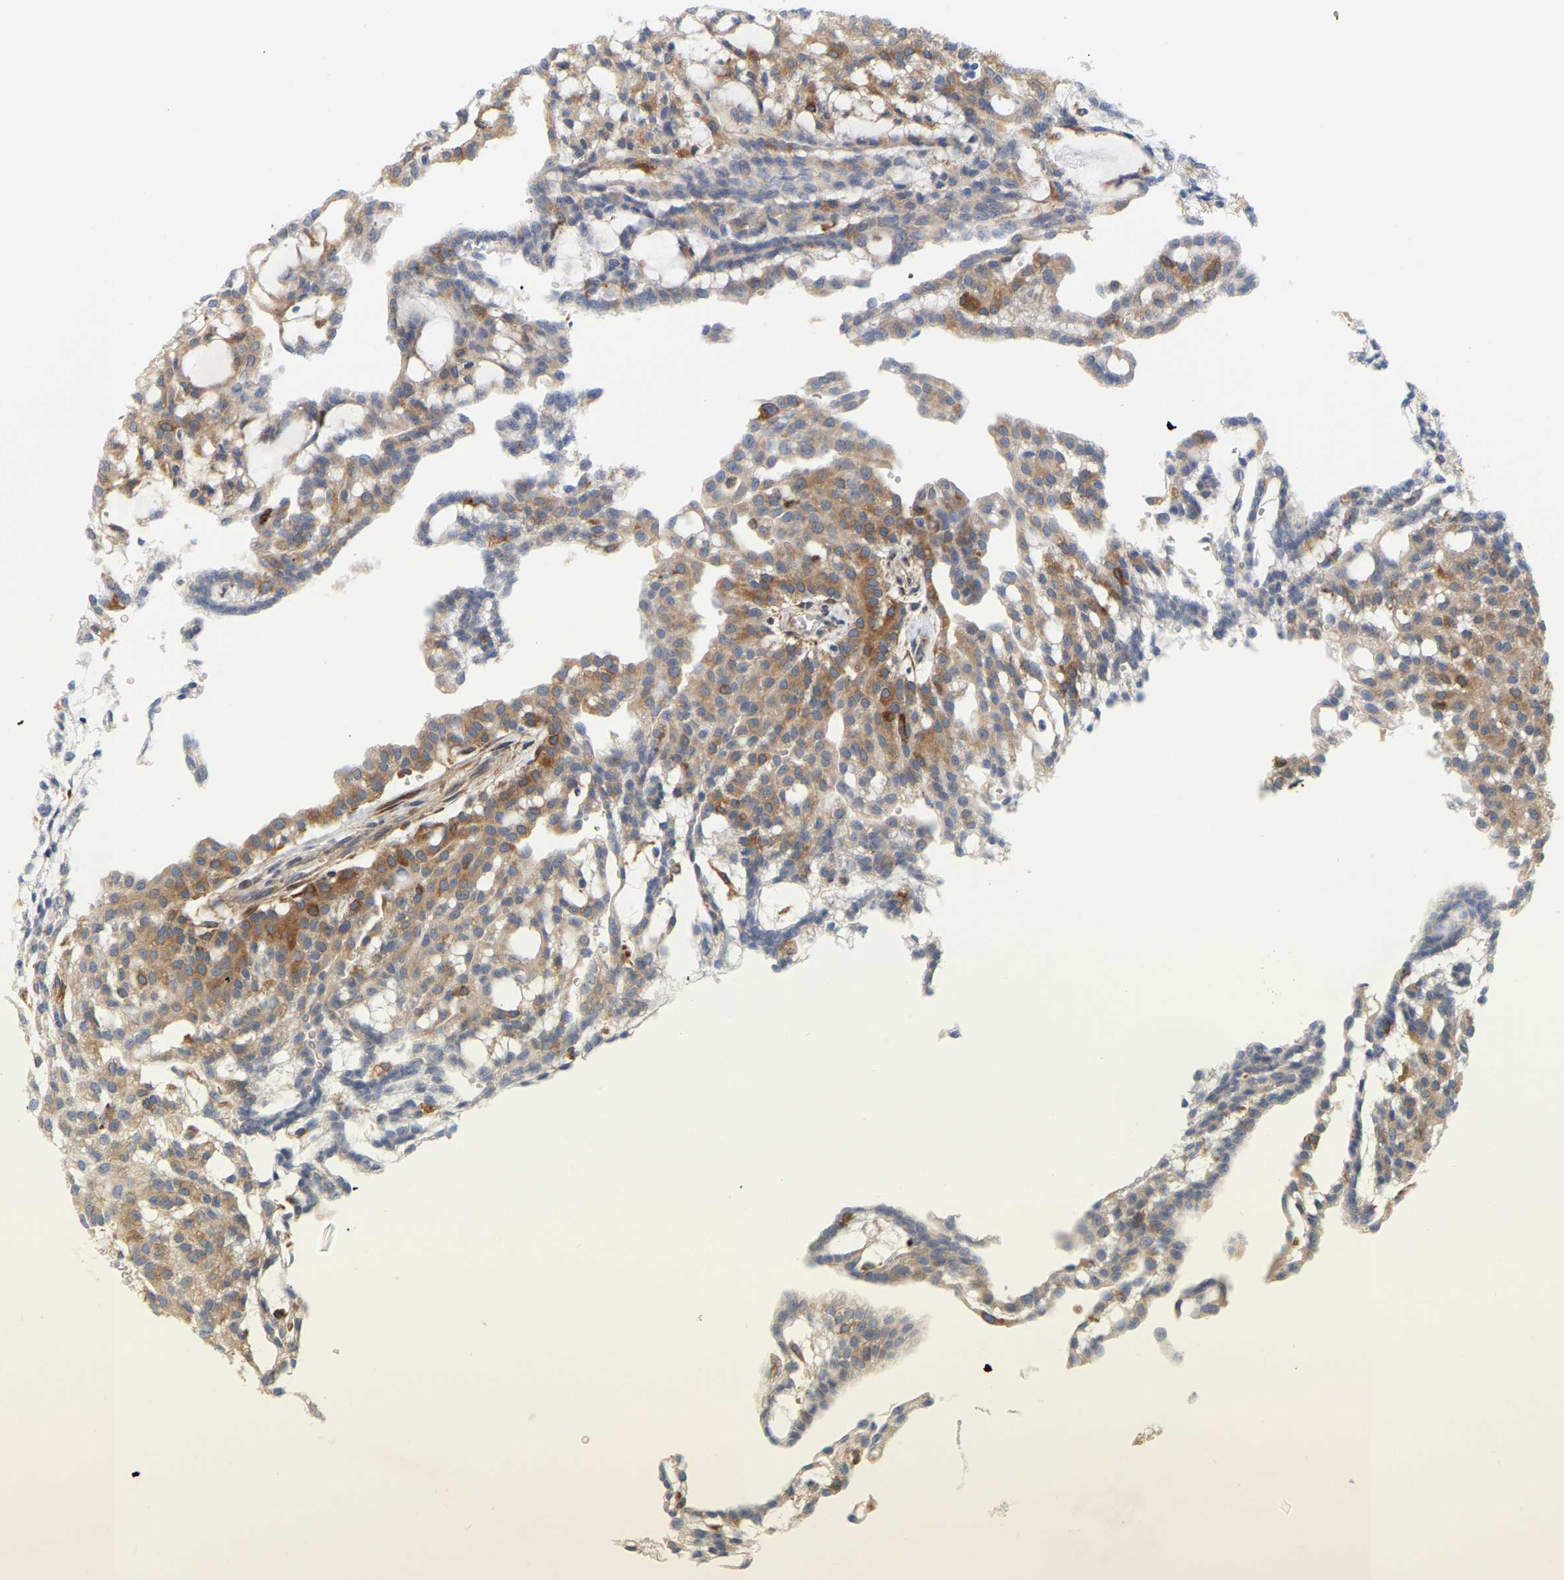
{"staining": {"intensity": "moderate", "quantity": ">75%", "location": "cytoplasmic/membranous"}, "tissue": "renal cancer", "cell_type": "Tumor cells", "image_type": "cancer", "snomed": [{"axis": "morphology", "description": "Adenocarcinoma, NOS"}, {"axis": "topography", "description": "Kidney"}], "caption": "An immunohistochemistry (IHC) image of tumor tissue is shown. Protein staining in brown highlights moderate cytoplasmic/membranous positivity in renal cancer (adenocarcinoma) within tumor cells.", "gene": "RAPH1", "patient": {"sex": "male", "age": 63}}